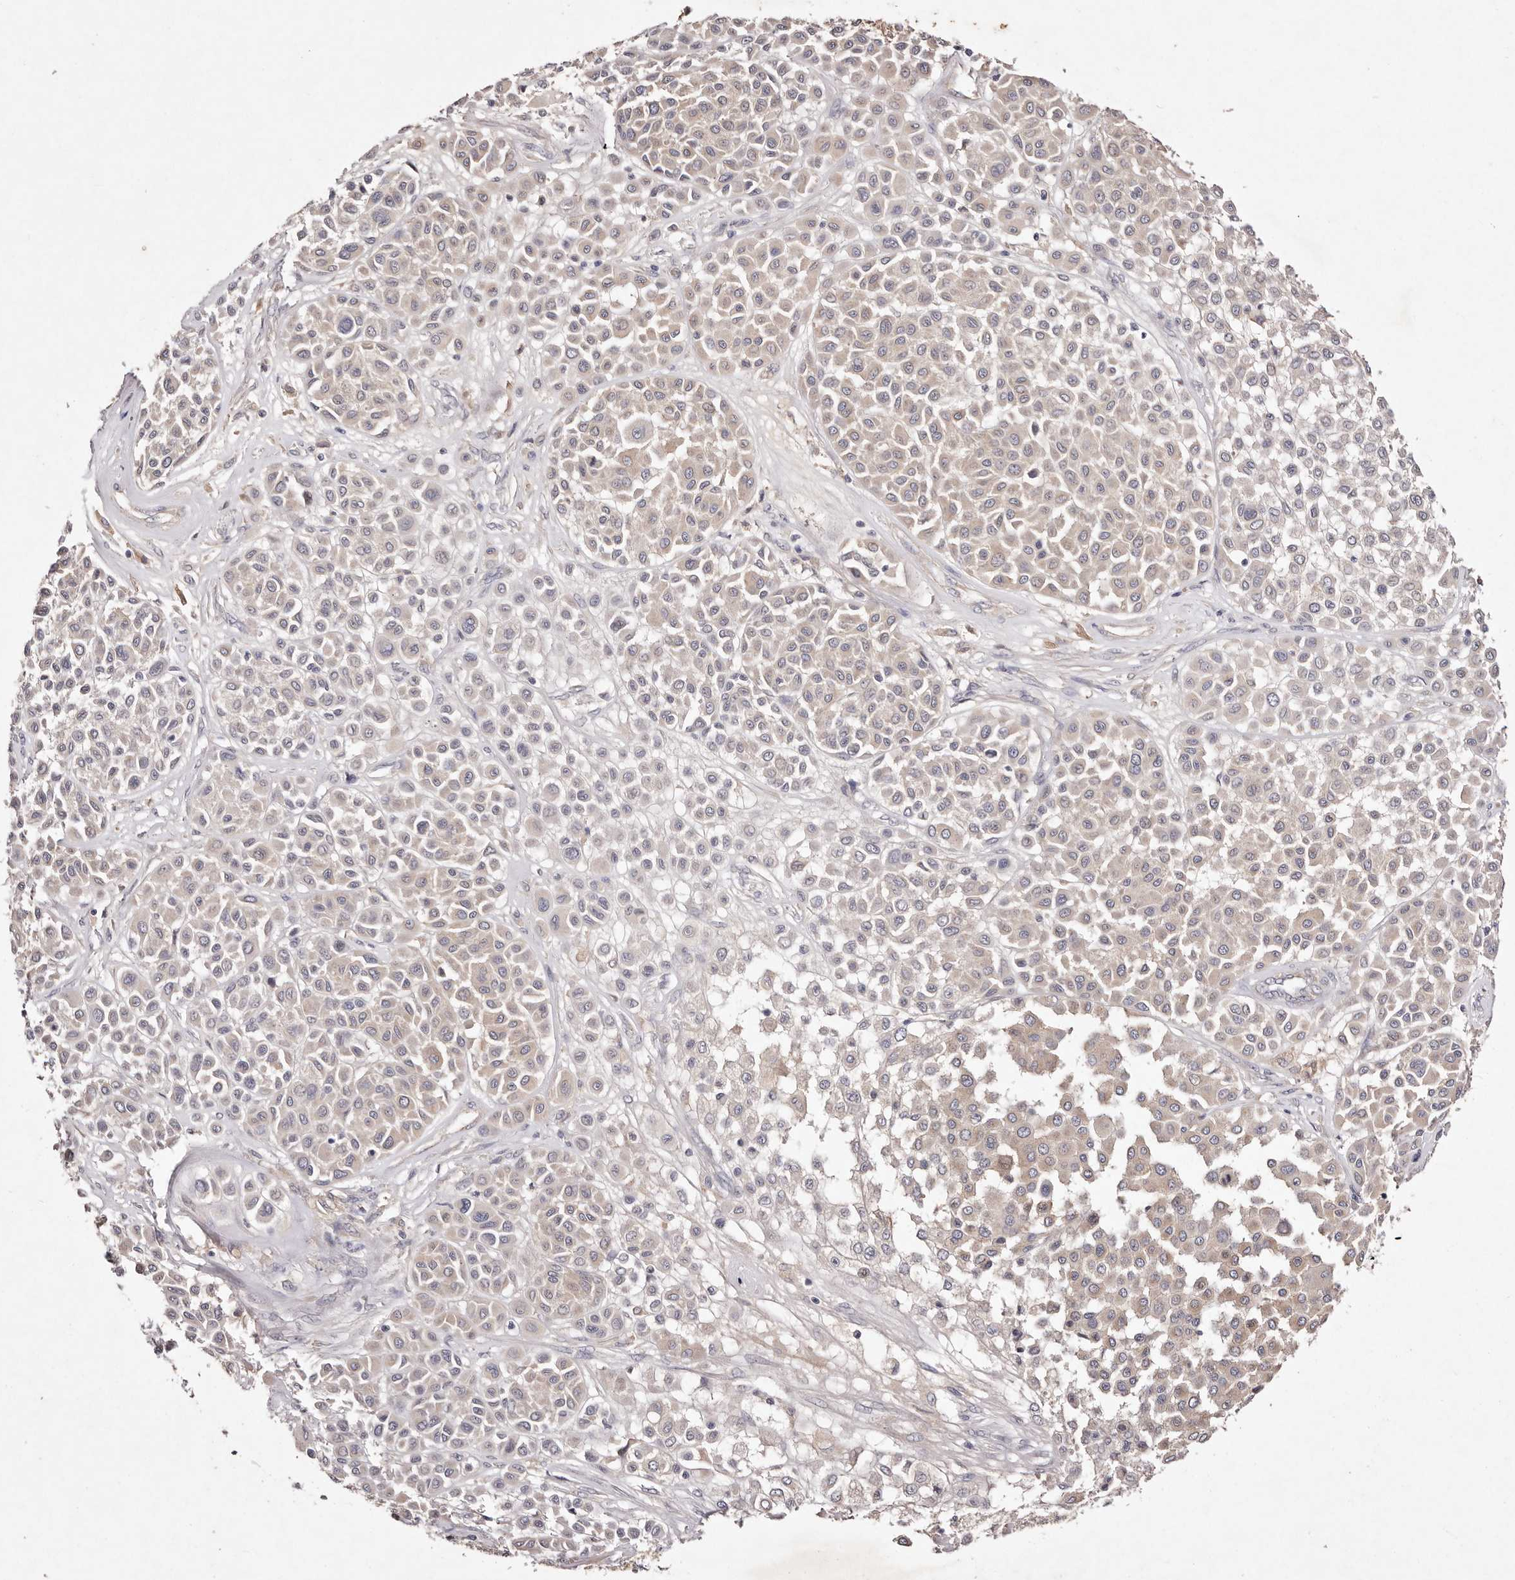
{"staining": {"intensity": "weak", "quantity": "25%-75%", "location": "cytoplasmic/membranous"}, "tissue": "melanoma", "cell_type": "Tumor cells", "image_type": "cancer", "snomed": [{"axis": "morphology", "description": "Malignant melanoma, Metastatic site"}, {"axis": "topography", "description": "Soft tissue"}], "caption": "Melanoma stained for a protein demonstrates weak cytoplasmic/membranous positivity in tumor cells.", "gene": "TSC2", "patient": {"sex": "male", "age": 41}}